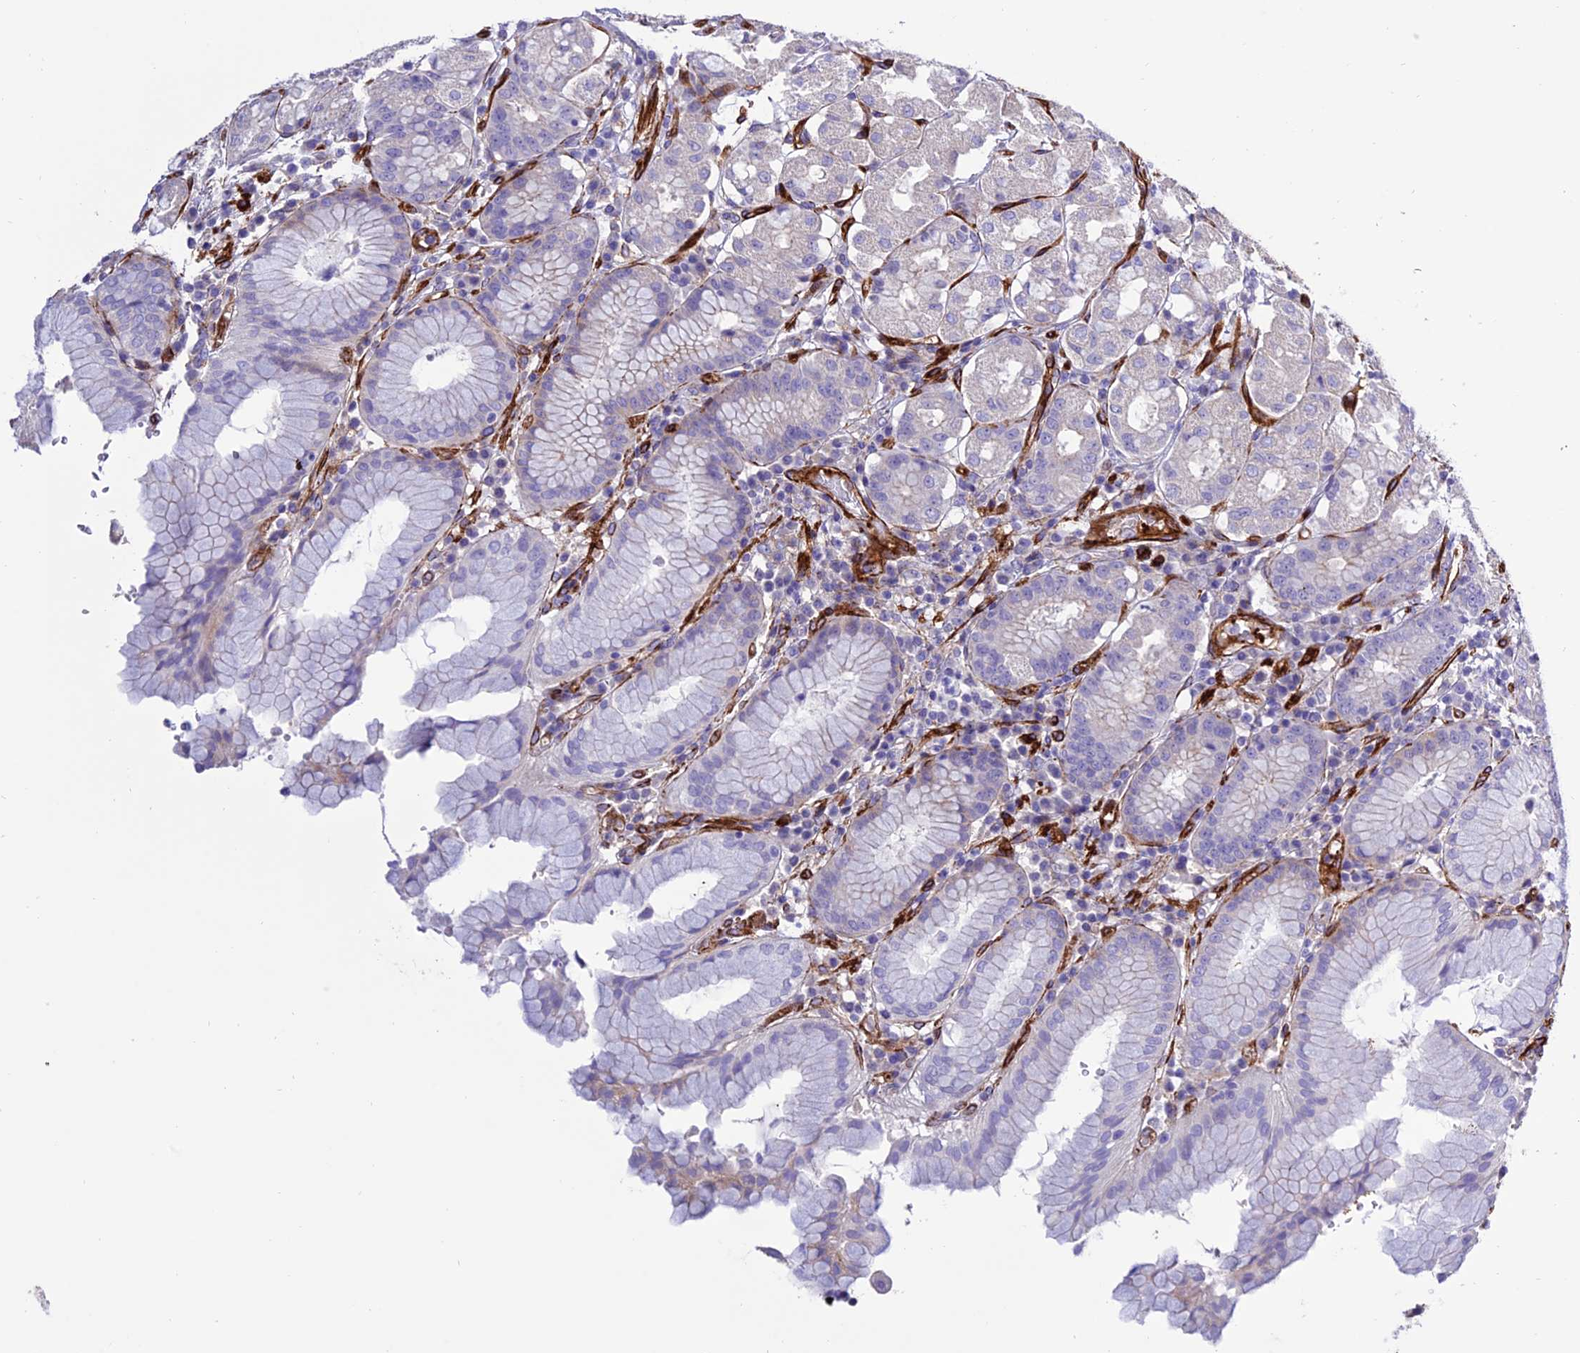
{"staining": {"intensity": "negative", "quantity": "none", "location": "none"}, "tissue": "stomach", "cell_type": "Glandular cells", "image_type": "normal", "snomed": [{"axis": "morphology", "description": "Normal tissue, NOS"}, {"axis": "topography", "description": "Stomach"}, {"axis": "topography", "description": "Stomach, lower"}], "caption": "Immunohistochemical staining of benign stomach displays no significant expression in glandular cells.", "gene": "REX1BD", "patient": {"sex": "female", "age": 56}}